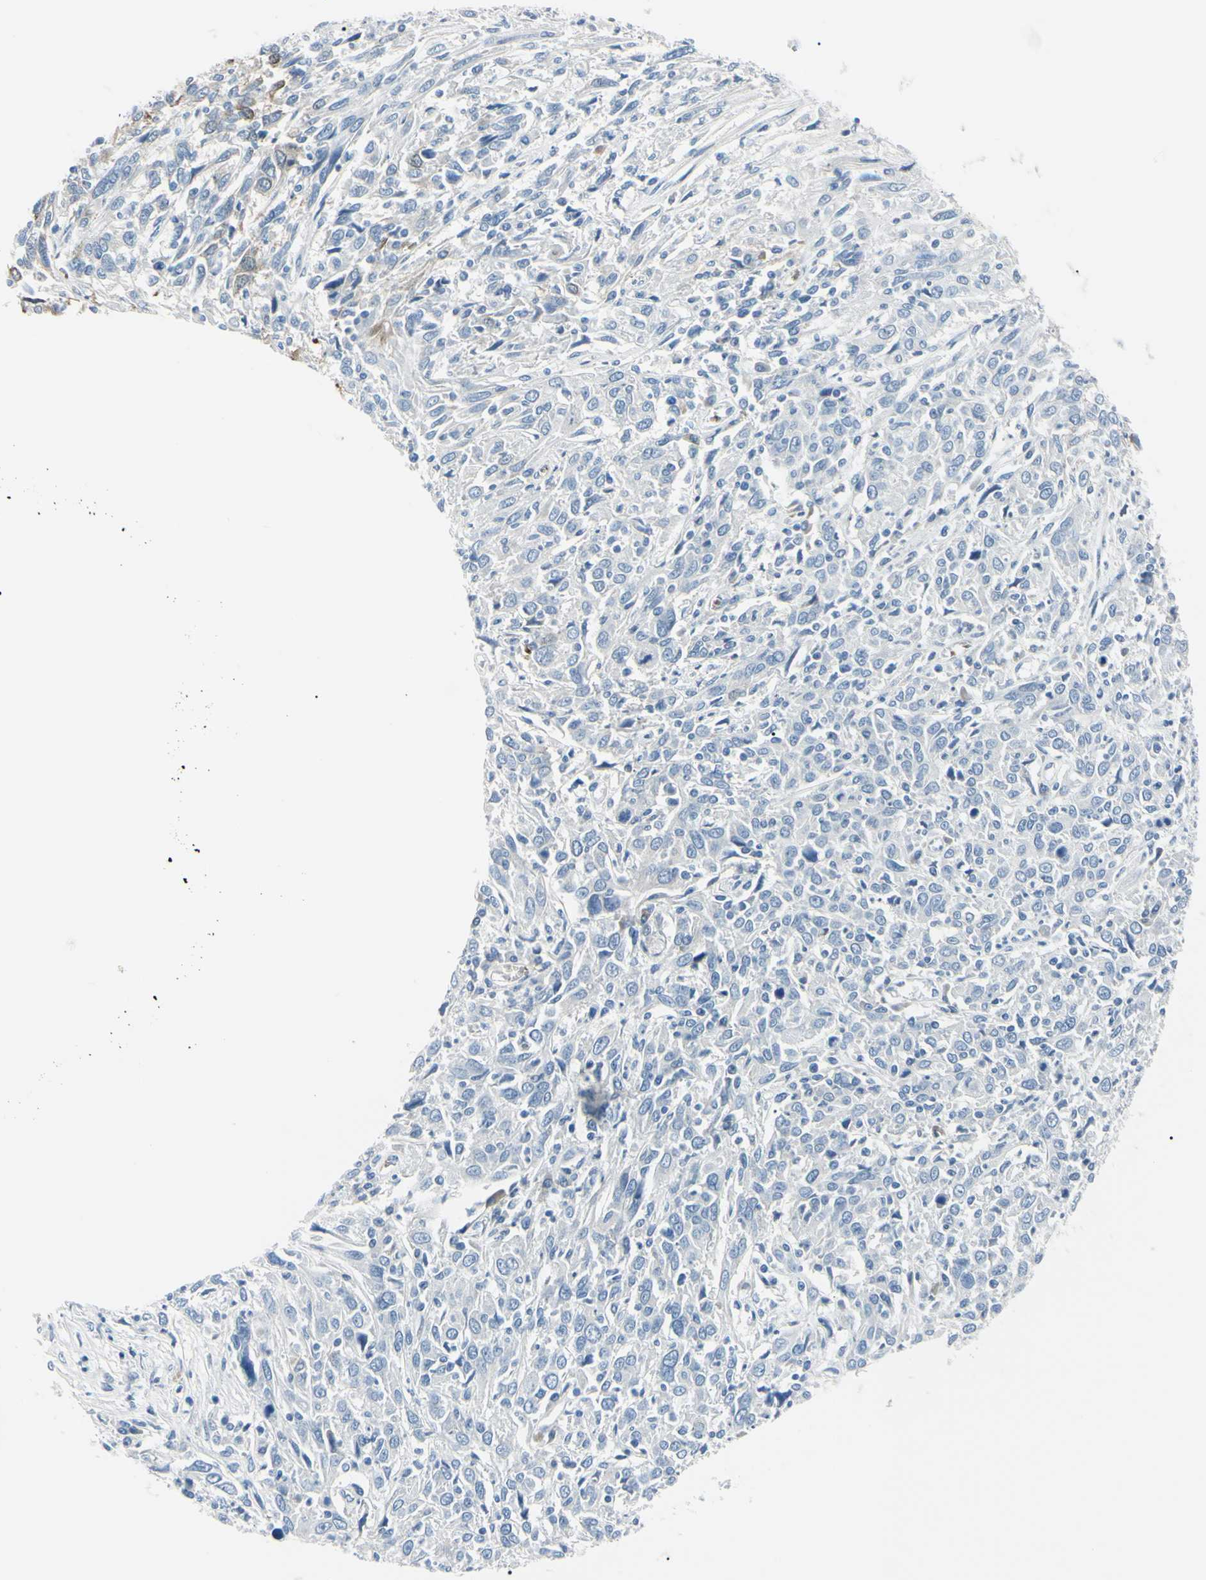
{"staining": {"intensity": "negative", "quantity": "none", "location": "none"}, "tissue": "cervical cancer", "cell_type": "Tumor cells", "image_type": "cancer", "snomed": [{"axis": "morphology", "description": "Squamous cell carcinoma, NOS"}, {"axis": "topography", "description": "Cervix"}], "caption": "Immunohistochemical staining of human cervical squamous cell carcinoma reveals no significant expression in tumor cells.", "gene": "CA2", "patient": {"sex": "female", "age": 46}}